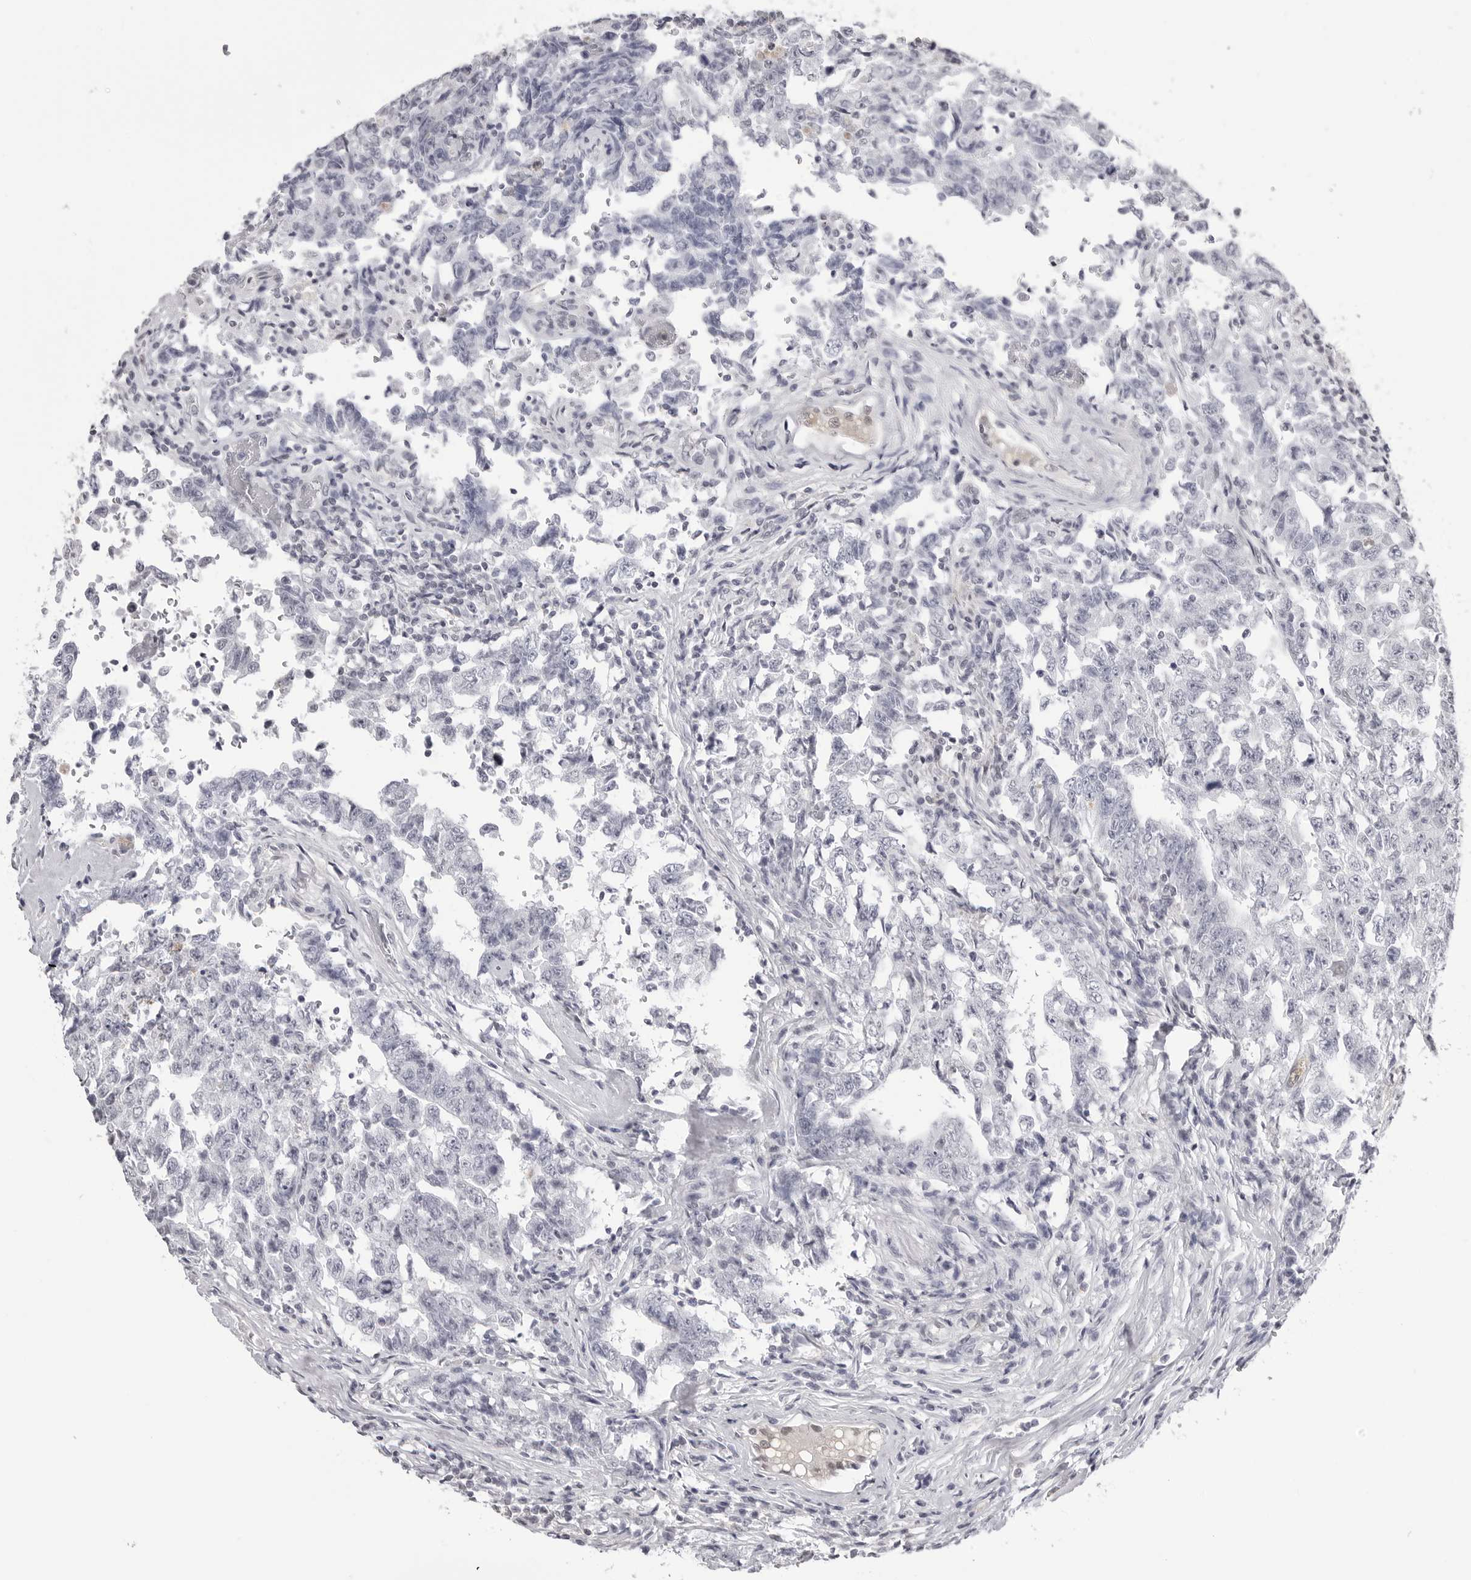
{"staining": {"intensity": "negative", "quantity": "none", "location": "none"}, "tissue": "testis cancer", "cell_type": "Tumor cells", "image_type": "cancer", "snomed": [{"axis": "morphology", "description": "Carcinoma, Embryonal, NOS"}, {"axis": "topography", "description": "Testis"}], "caption": "Immunohistochemistry (IHC) image of human testis embryonal carcinoma stained for a protein (brown), which shows no positivity in tumor cells.", "gene": "YWHAG", "patient": {"sex": "male", "age": 26}}